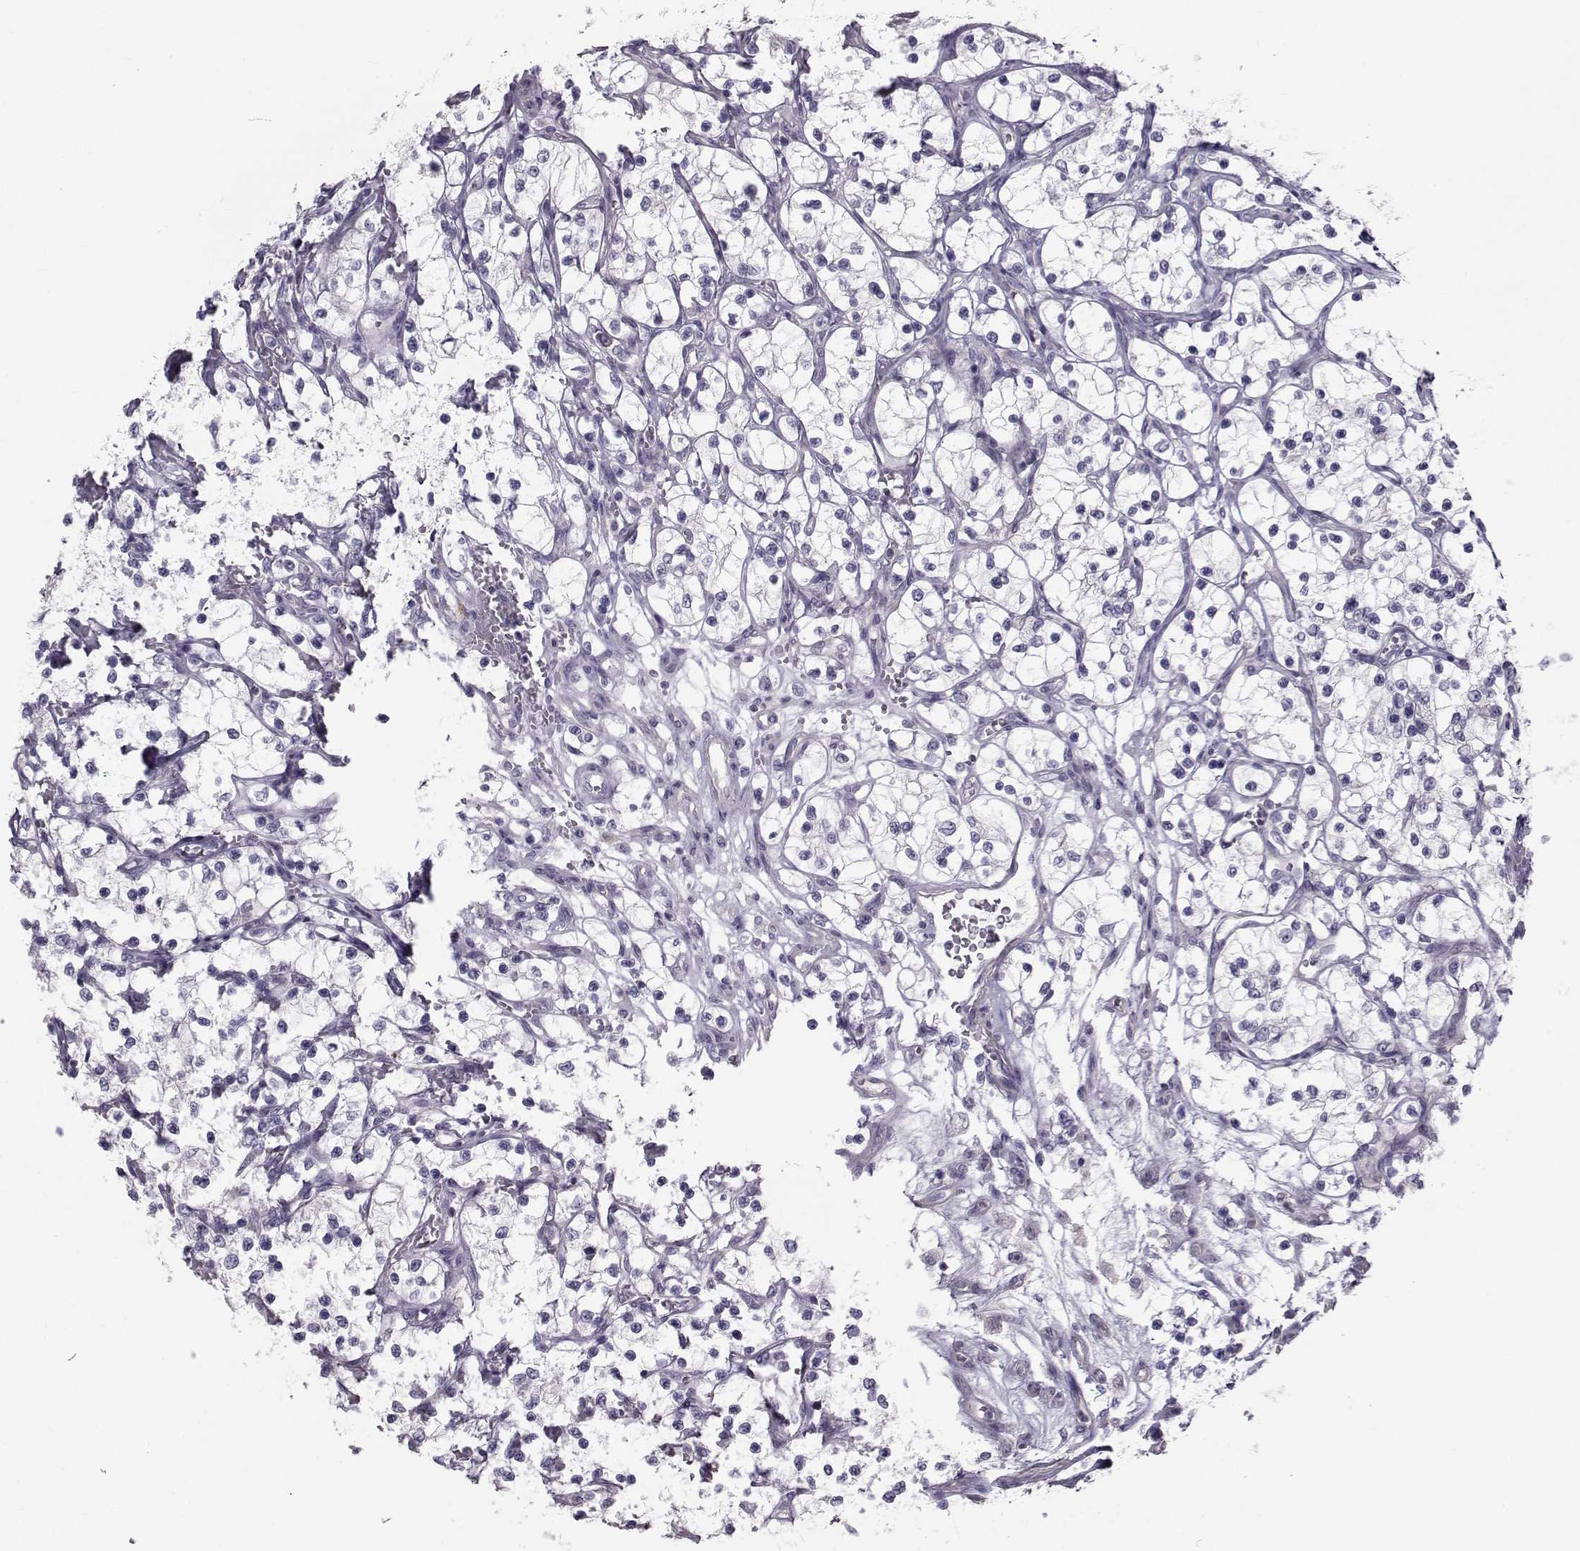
{"staining": {"intensity": "negative", "quantity": "none", "location": "none"}, "tissue": "renal cancer", "cell_type": "Tumor cells", "image_type": "cancer", "snomed": [{"axis": "morphology", "description": "Adenocarcinoma, NOS"}, {"axis": "topography", "description": "Kidney"}], "caption": "This is an immunohistochemistry (IHC) photomicrograph of adenocarcinoma (renal). There is no expression in tumor cells.", "gene": "GARIN3", "patient": {"sex": "female", "age": 69}}